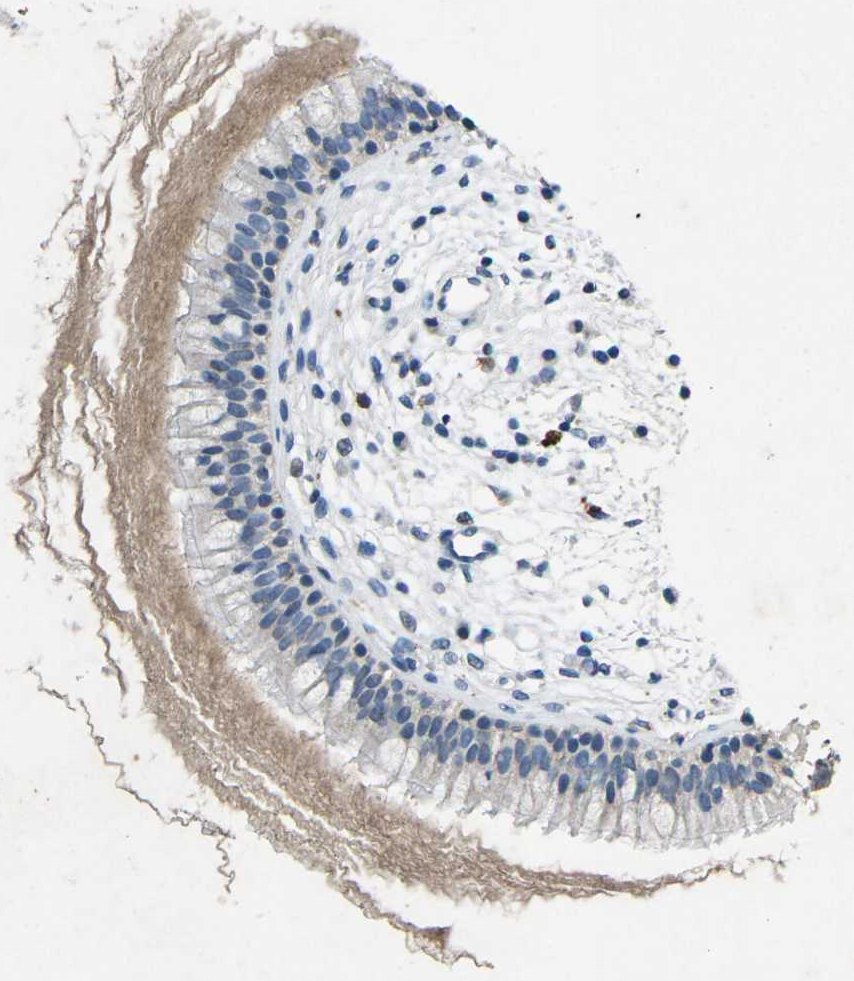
{"staining": {"intensity": "negative", "quantity": "none", "location": "none"}, "tissue": "nasopharynx", "cell_type": "Respiratory epithelial cells", "image_type": "normal", "snomed": [{"axis": "morphology", "description": "Normal tissue, NOS"}, {"axis": "topography", "description": "Nasopharynx"}], "caption": "Benign nasopharynx was stained to show a protein in brown. There is no significant positivity in respiratory epithelial cells. (DAB immunohistochemistry visualized using brightfield microscopy, high magnification).", "gene": "PLG", "patient": {"sex": "male", "age": 21}}